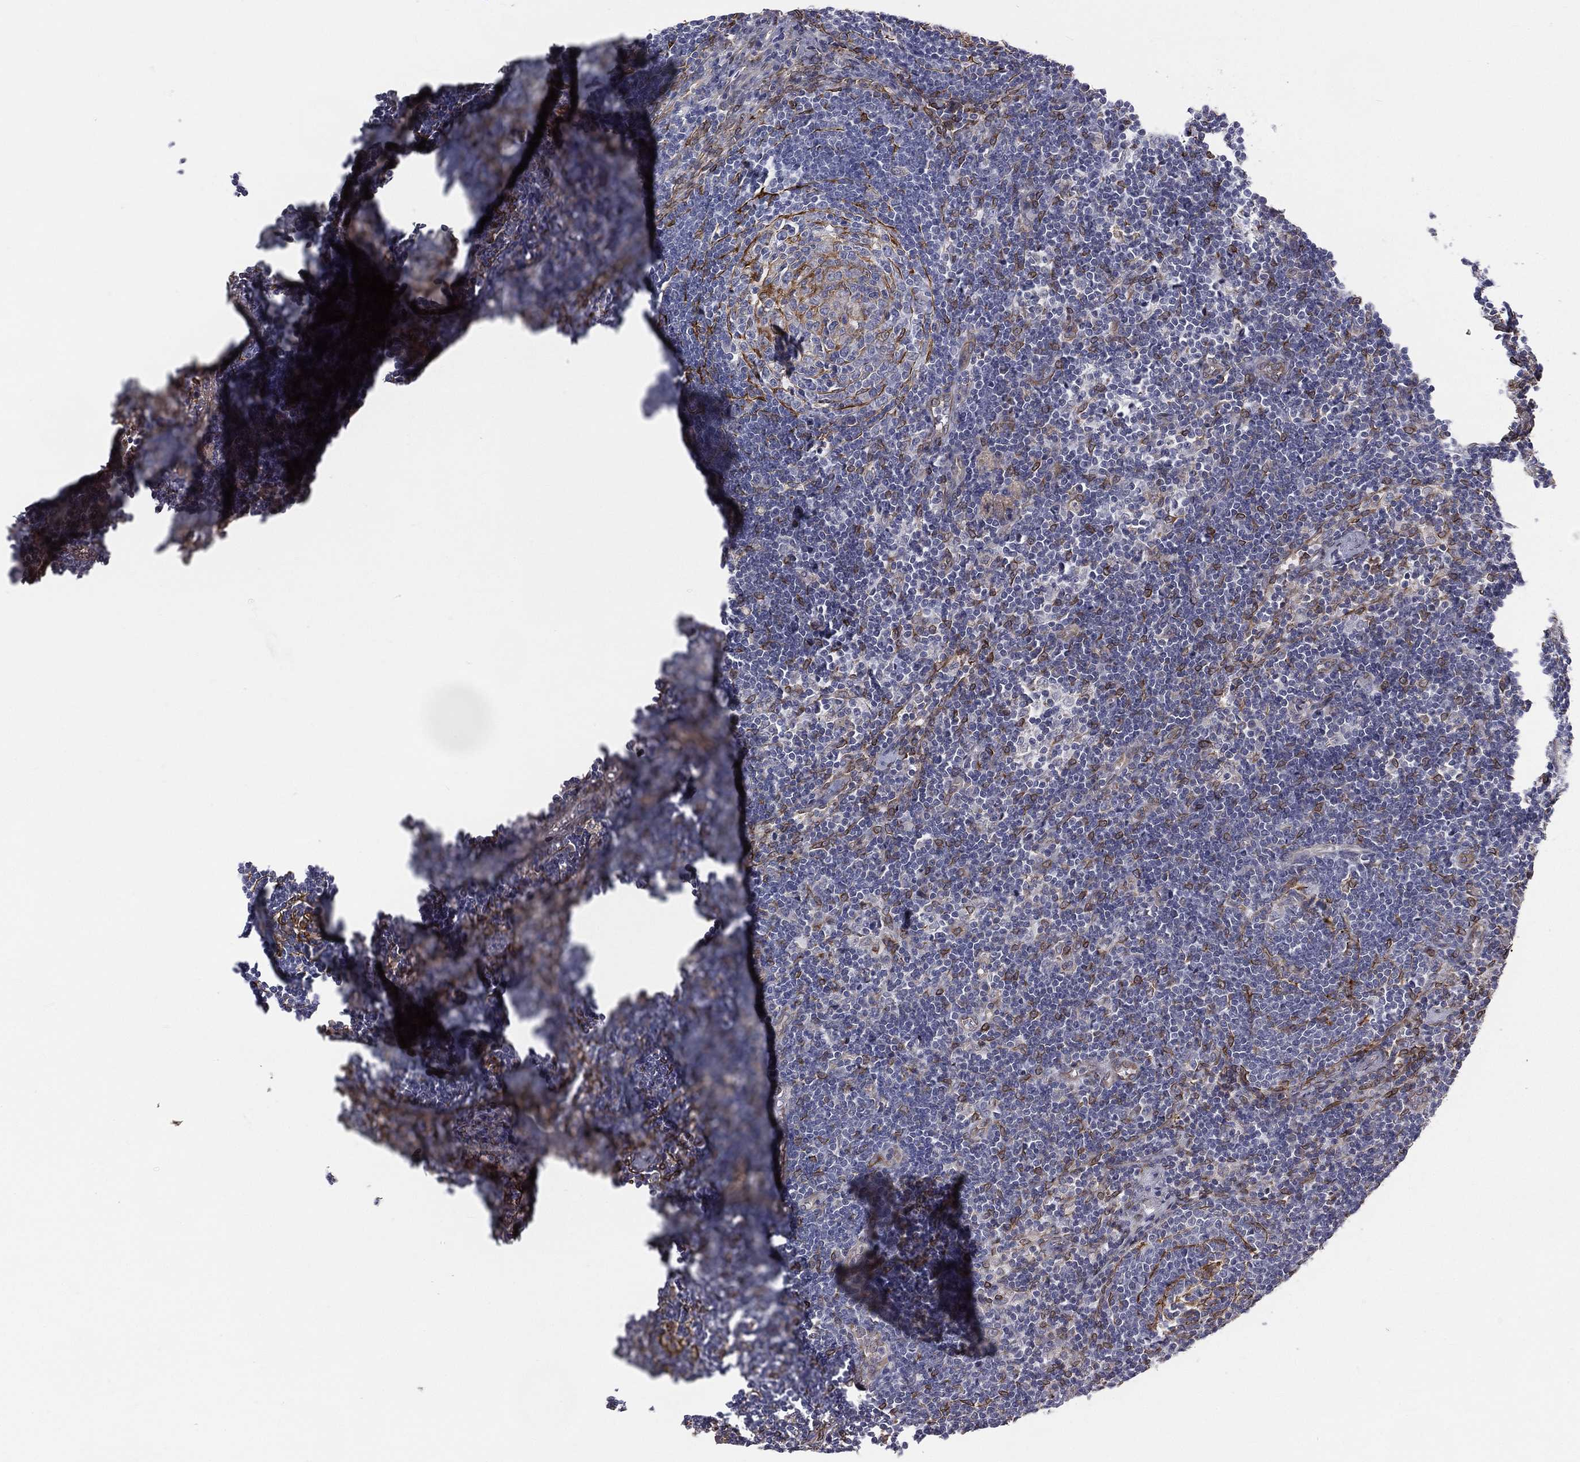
{"staining": {"intensity": "strong", "quantity": "<25%", "location": "cytoplasmic/membranous"}, "tissue": "lymph node", "cell_type": "Germinal center cells", "image_type": "normal", "snomed": [{"axis": "morphology", "description": "Normal tissue, NOS"}, {"axis": "morphology", "description": "Adenocarcinoma, NOS"}, {"axis": "topography", "description": "Lymph node"}, {"axis": "topography", "description": "Pancreas"}], "caption": "Germinal center cells display medium levels of strong cytoplasmic/membranous expression in approximately <25% of cells in unremarkable lymph node. The staining was performed using DAB (3,3'-diaminobenzidine), with brown indicating positive protein expression. Nuclei are stained blue with hematoxylin.", "gene": "PGRMC1", "patient": {"sex": "female", "age": 58}}